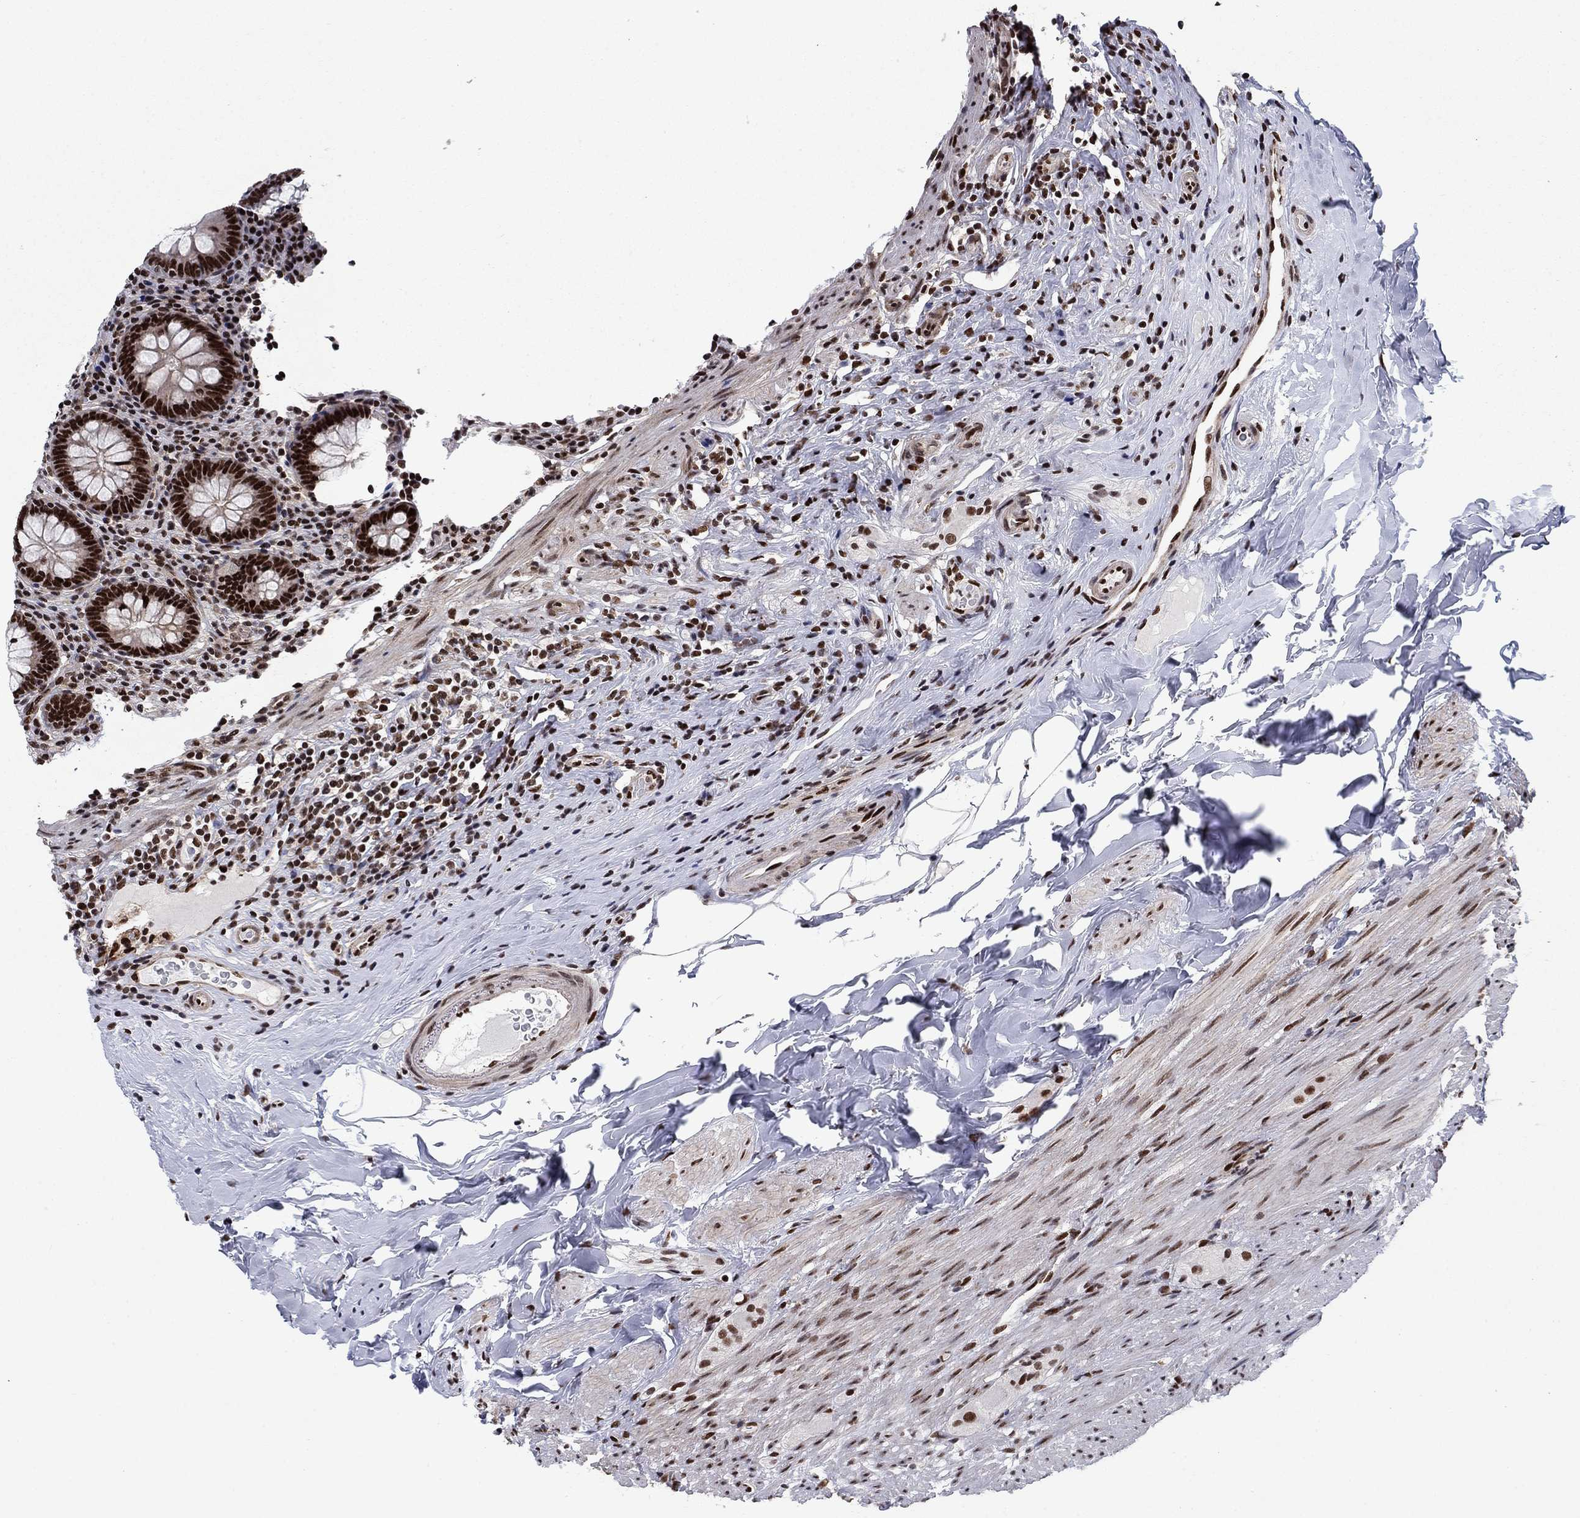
{"staining": {"intensity": "strong", "quantity": ">75%", "location": "nuclear"}, "tissue": "appendix", "cell_type": "Glandular cells", "image_type": "normal", "snomed": [{"axis": "morphology", "description": "Normal tissue, NOS"}, {"axis": "topography", "description": "Appendix"}], "caption": "Immunohistochemical staining of benign appendix exhibits high levels of strong nuclear positivity in about >75% of glandular cells.", "gene": "RPRD1B", "patient": {"sex": "male", "age": 47}}